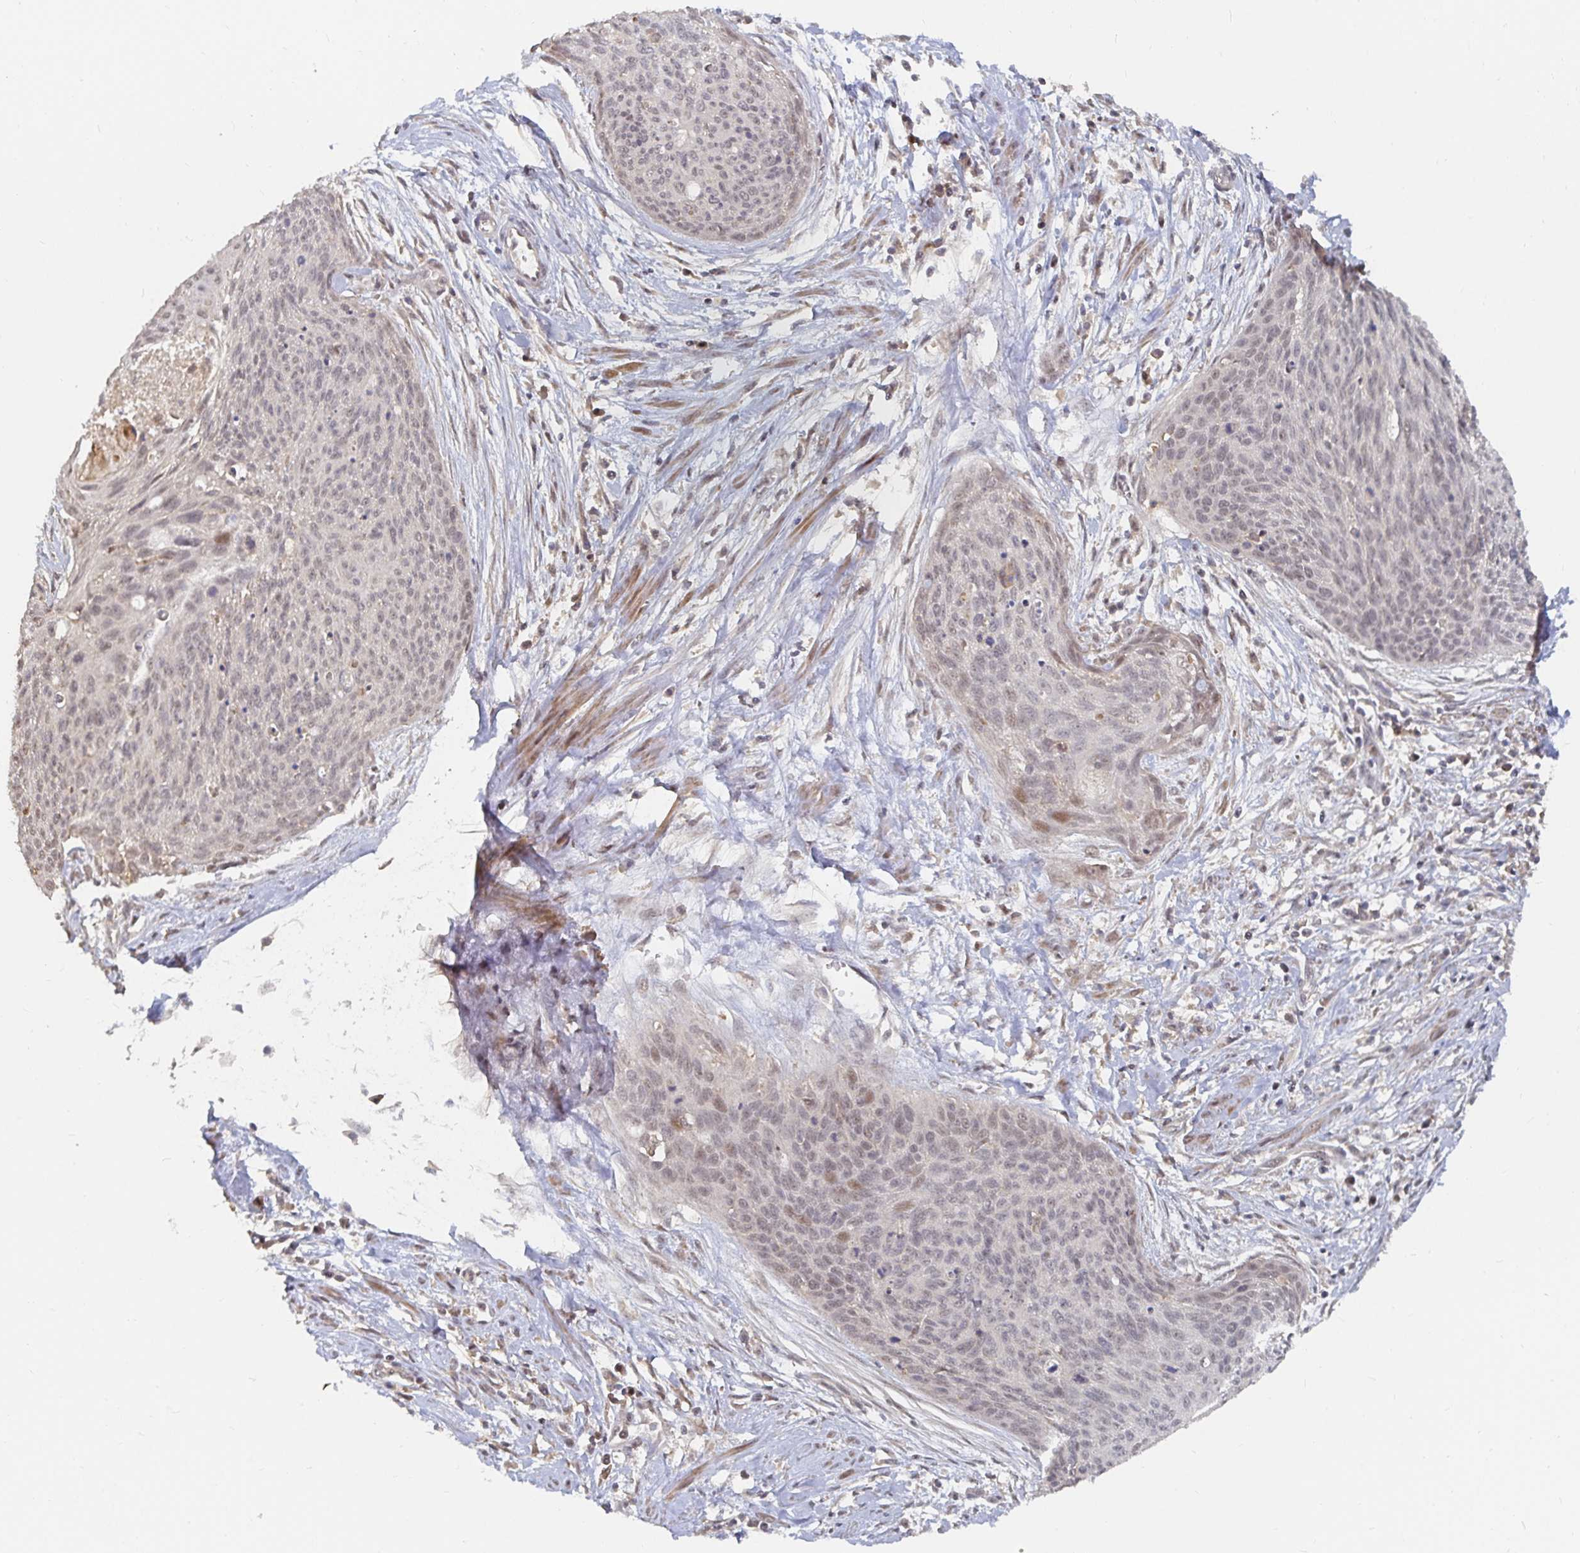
{"staining": {"intensity": "weak", "quantity": "25%-75%", "location": "nuclear"}, "tissue": "cervical cancer", "cell_type": "Tumor cells", "image_type": "cancer", "snomed": [{"axis": "morphology", "description": "Squamous cell carcinoma, NOS"}, {"axis": "topography", "description": "Cervix"}], "caption": "An image showing weak nuclear expression in approximately 25%-75% of tumor cells in cervical cancer (squamous cell carcinoma), as visualized by brown immunohistochemical staining.", "gene": "LRP5", "patient": {"sex": "female", "age": 55}}